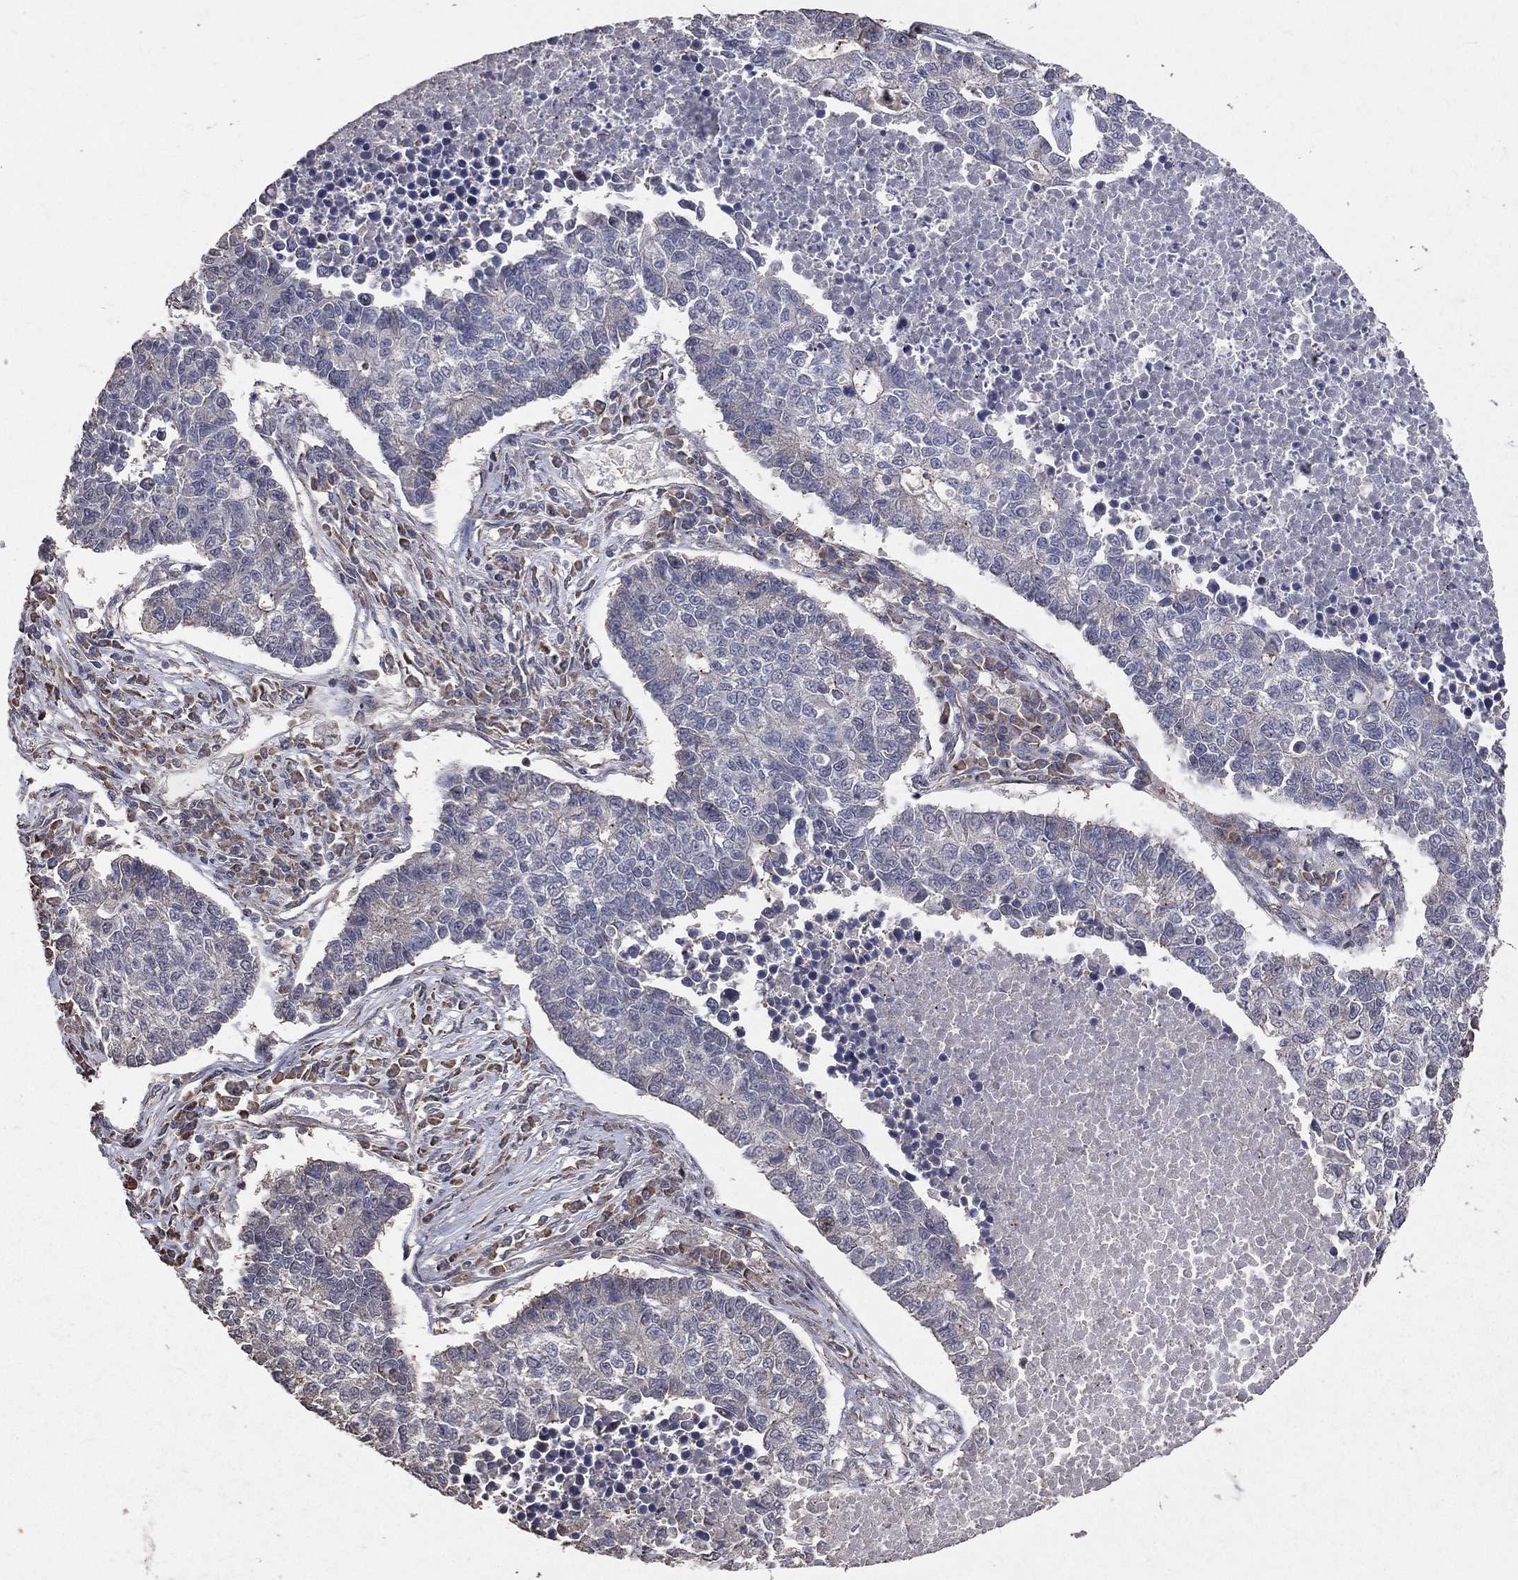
{"staining": {"intensity": "negative", "quantity": "none", "location": "none"}, "tissue": "lung cancer", "cell_type": "Tumor cells", "image_type": "cancer", "snomed": [{"axis": "morphology", "description": "Adenocarcinoma, NOS"}, {"axis": "topography", "description": "Lung"}], "caption": "IHC micrograph of neoplastic tissue: lung cancer stained with DAB demonstrates no significant protein positivity in tumor cells.", "gene": "LY6K", "patient": {"sex": "male", "age": 57}}